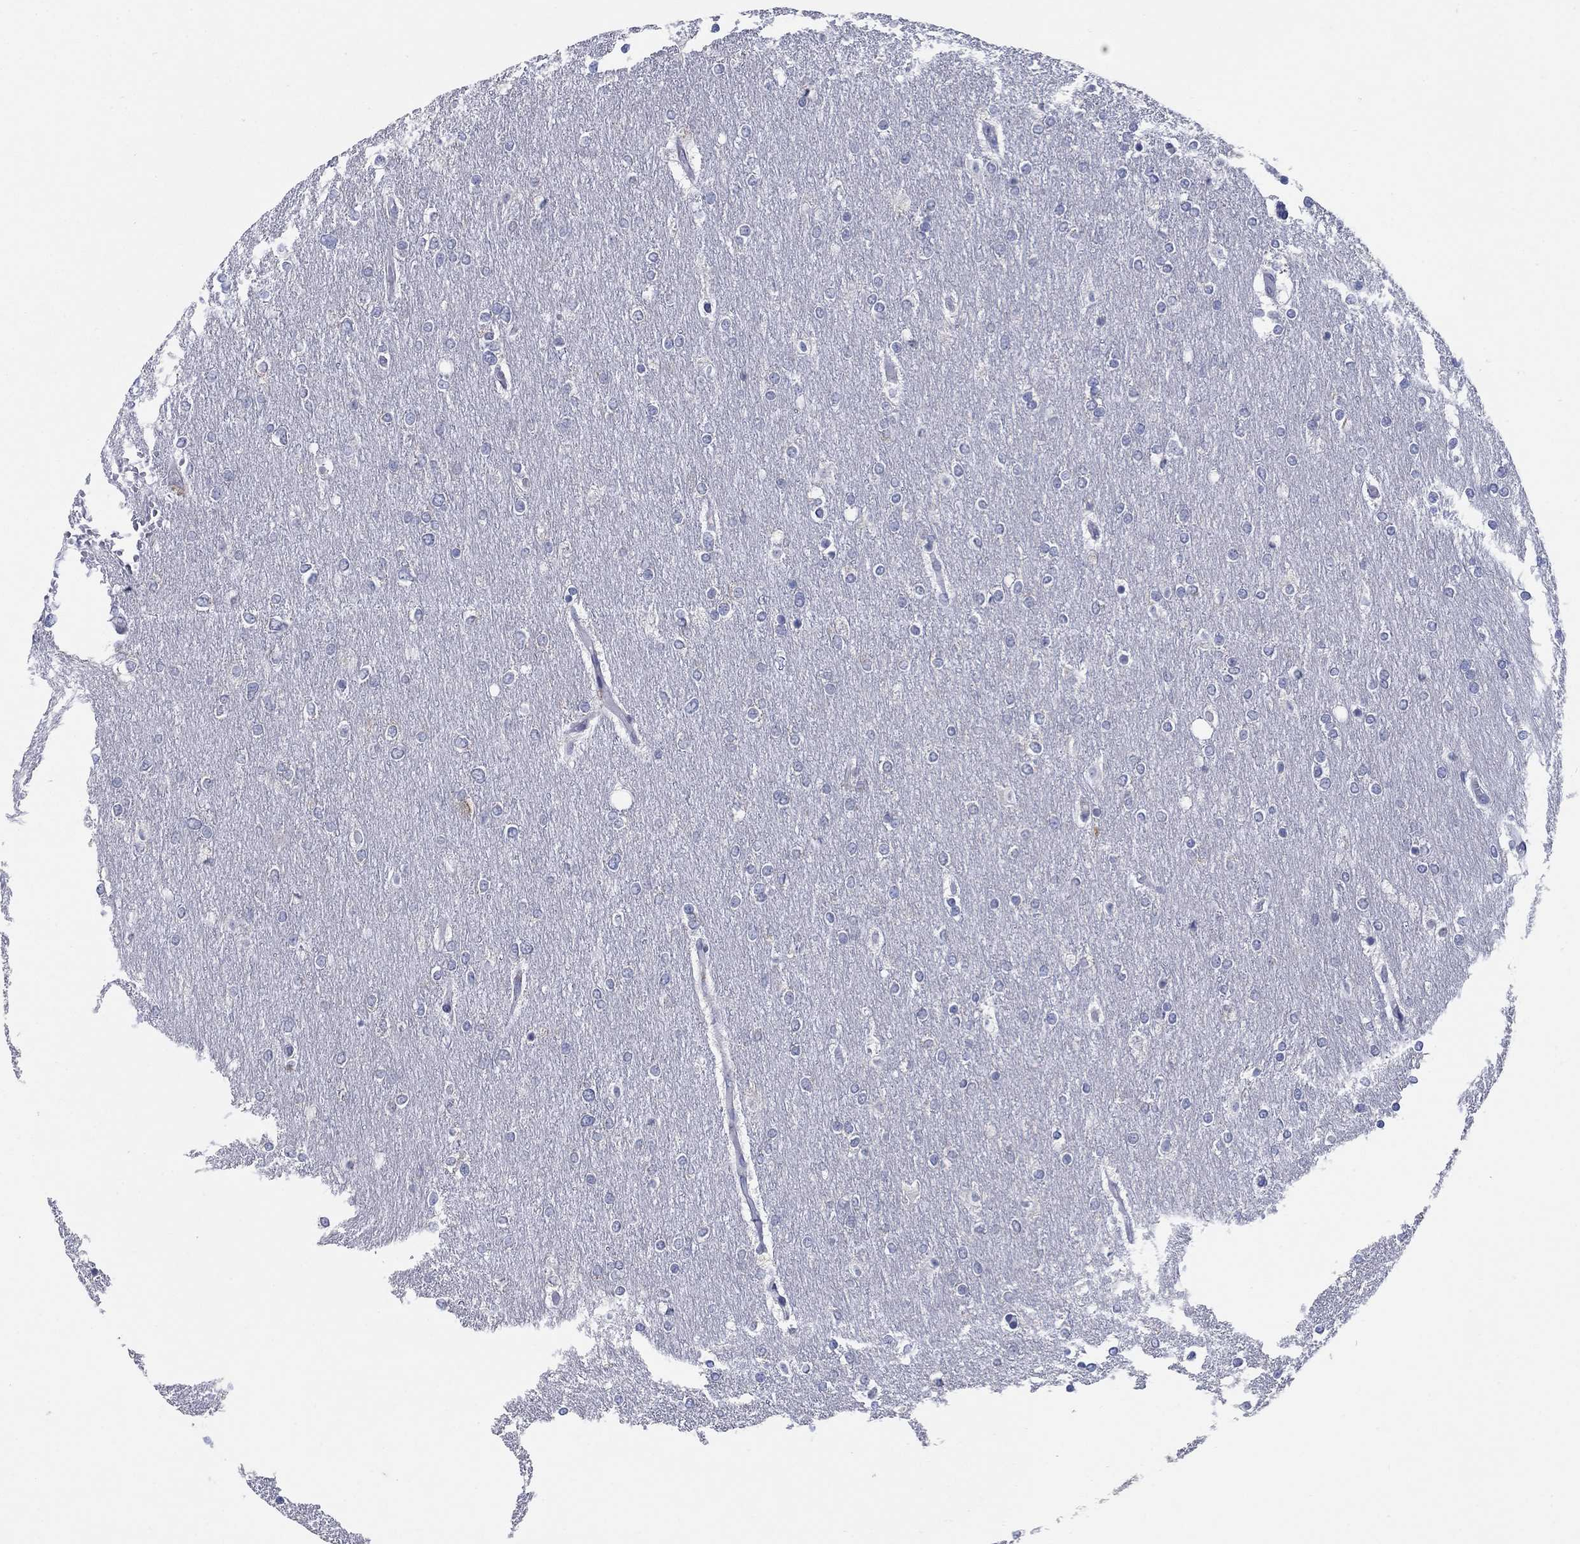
{"staining": {"intensity": "negative", "quantity": "none", "location": "none"}, "tissue": "glioma", "cell_type": "Tumor cells", "image_type": "cancer", "snomed": [{"axis": "morphology", "description": "Glioma, malignant, High grade"}, {"axis": "topography", "description": "Brain"}], "caption": "Immunohistochemistry (IHC) of glioma shows no positivity in tumor cells.", "gene": "TMEM59", "patient": {"sex": "female", "age": 61}}